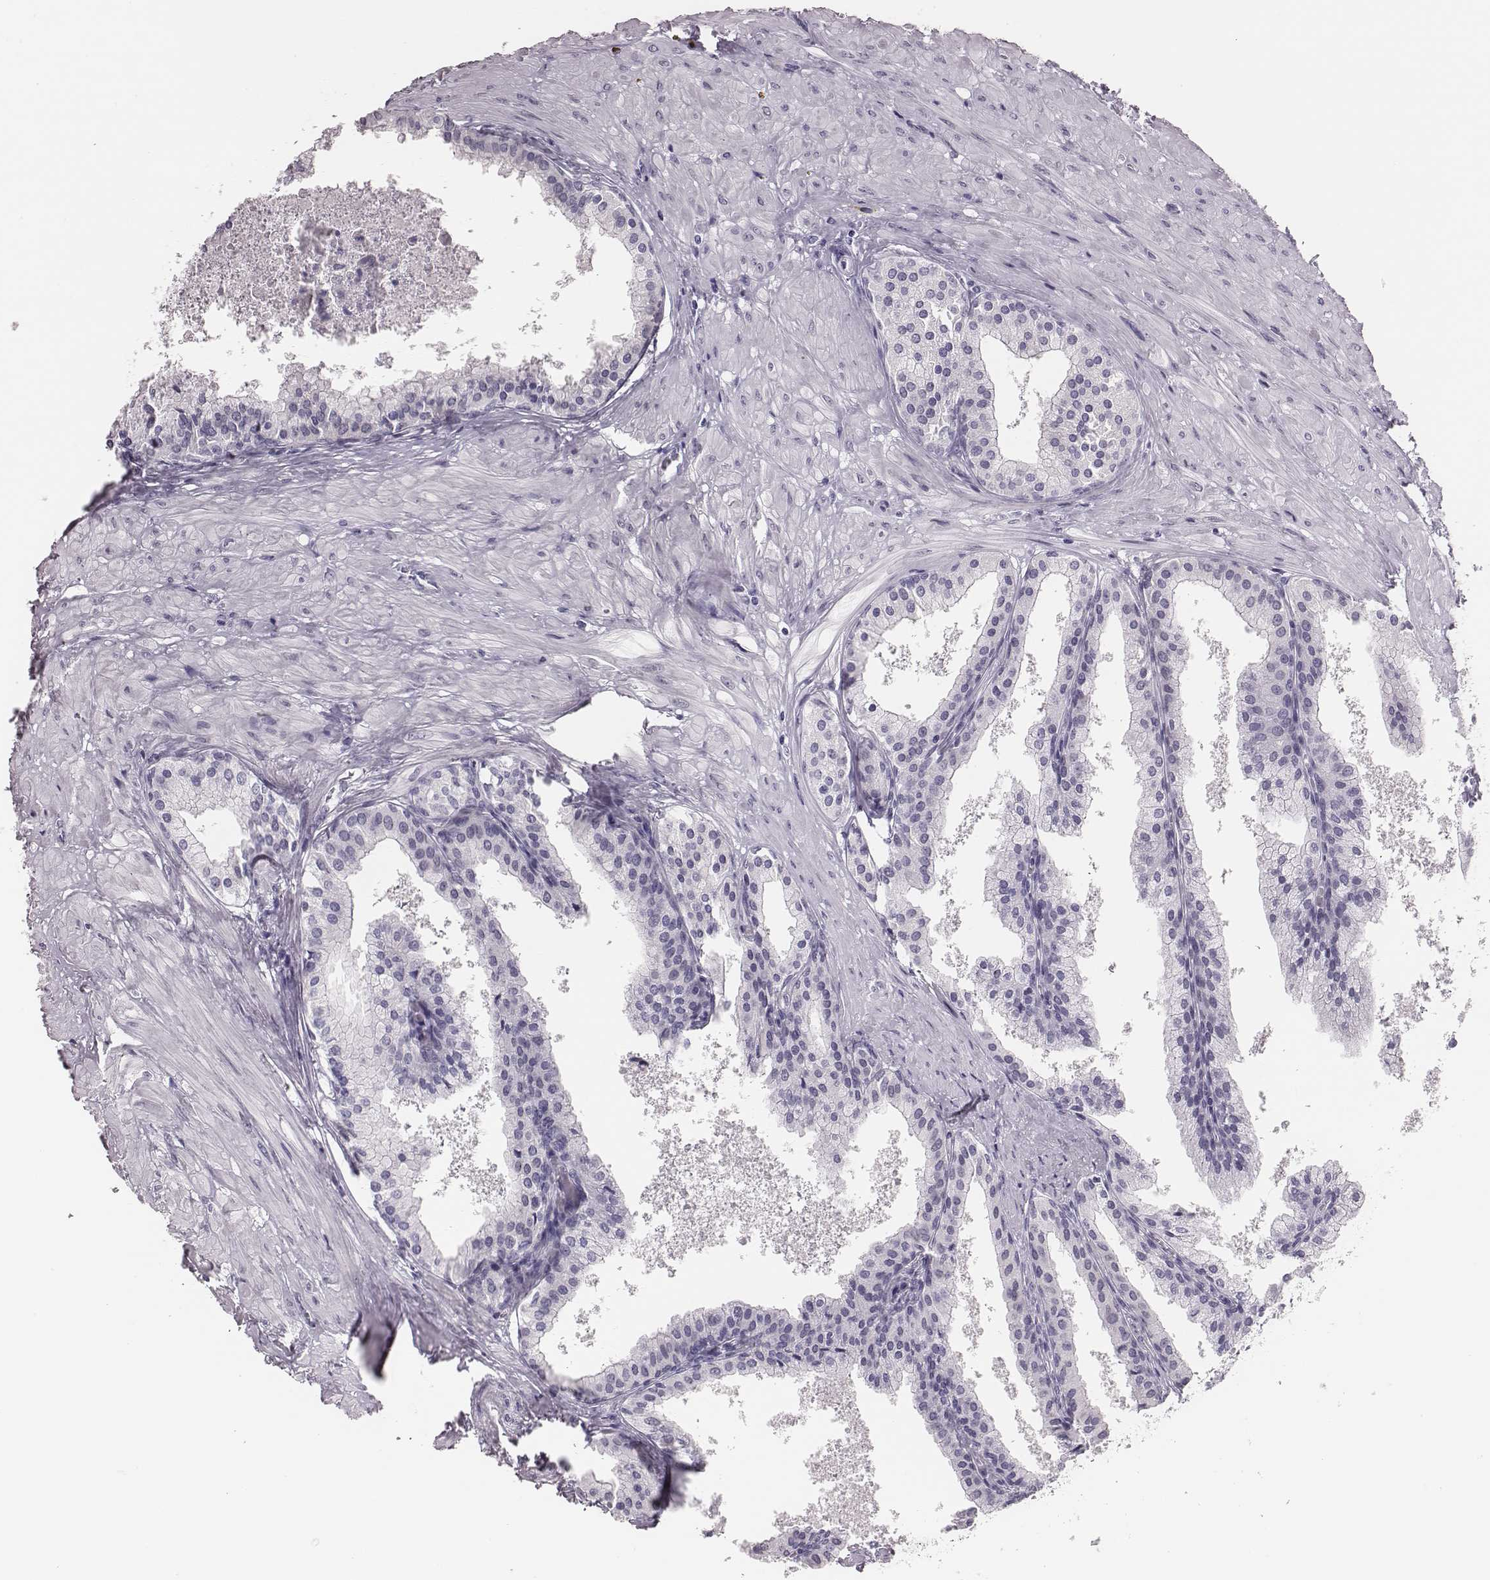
{"staining": {"intensity": "negative", "quantity": "none", "location": "none"}, "tissue": "prostate cancer", "cell_type": "Tumor cells", "image_type": "cancer", "snomed": [{"axis": "morphology", "description": "Adenocarcinoma, Low grade"}, {"axis": "topography", "description": "Prostate"}], "caption": "A micrograph of human prostate low-grade adenocarcinoma is negative for staining in tumor cells.", "gene": "H1-6", "patient": {"sex": "male", "age": 56}}